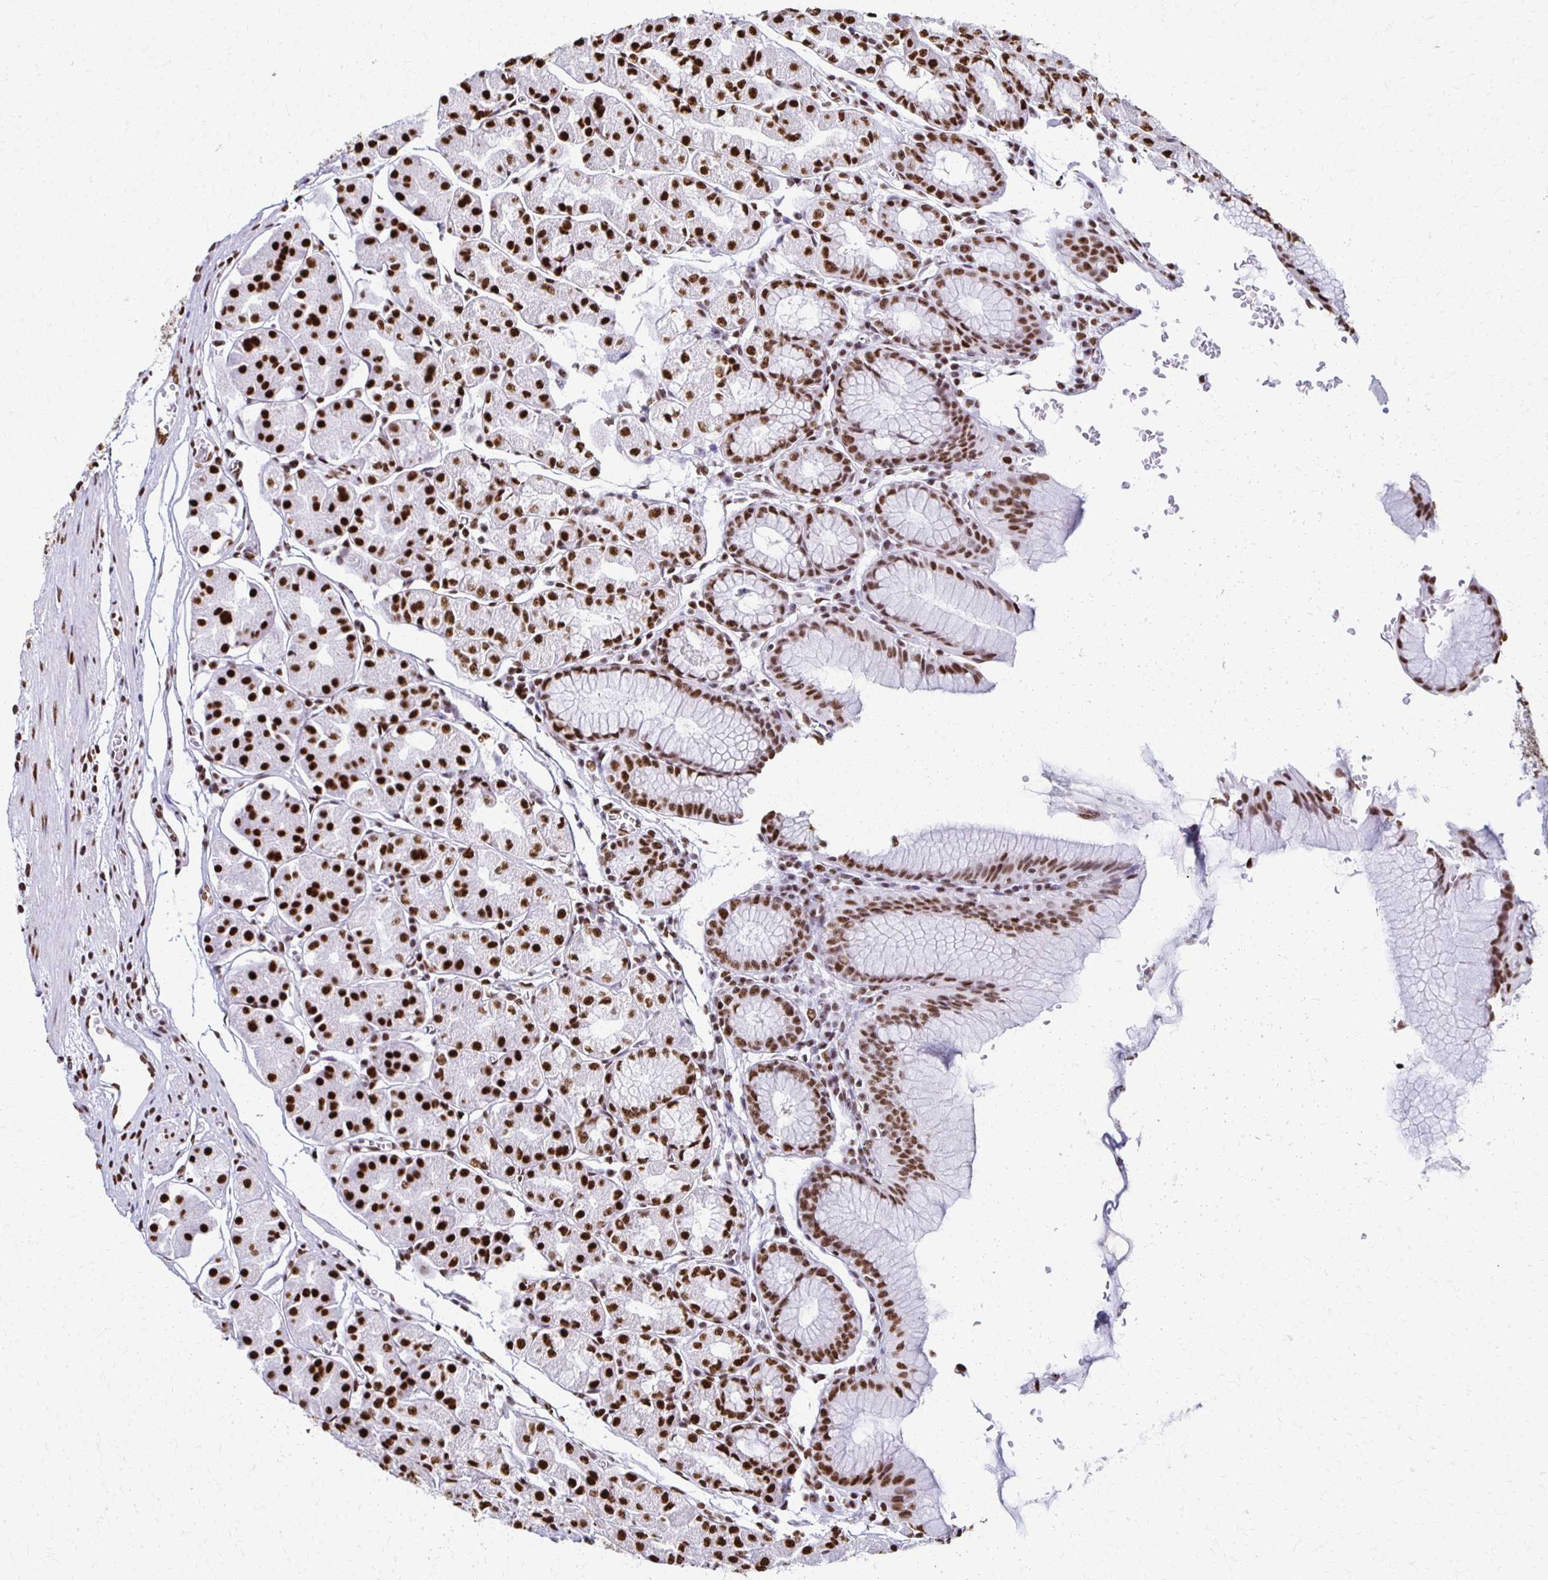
{"staining": {"intensity": "strong", "quantity": ">75%", "location": "nuclear"}, "tissue": "stomach", "cell_type": "Glandular cells", "image_type": "normal", "snomed": [{"axis": "morphology", "description": "Normal tissue, NOS"}, {"axis": "topography", "description": "Stomach"}], "caption": "Protein staining exhibits strong nuclear positivity in about >75% of glandular cells in normal stomach. Using DAB (3,3'-diaminobenzidine) (brown) and hematoxylin (blue) stains, captured at high magnification using brightfield microscopy.", "gene": "NONO", "patient": {"sex": "male", "age": 55}}